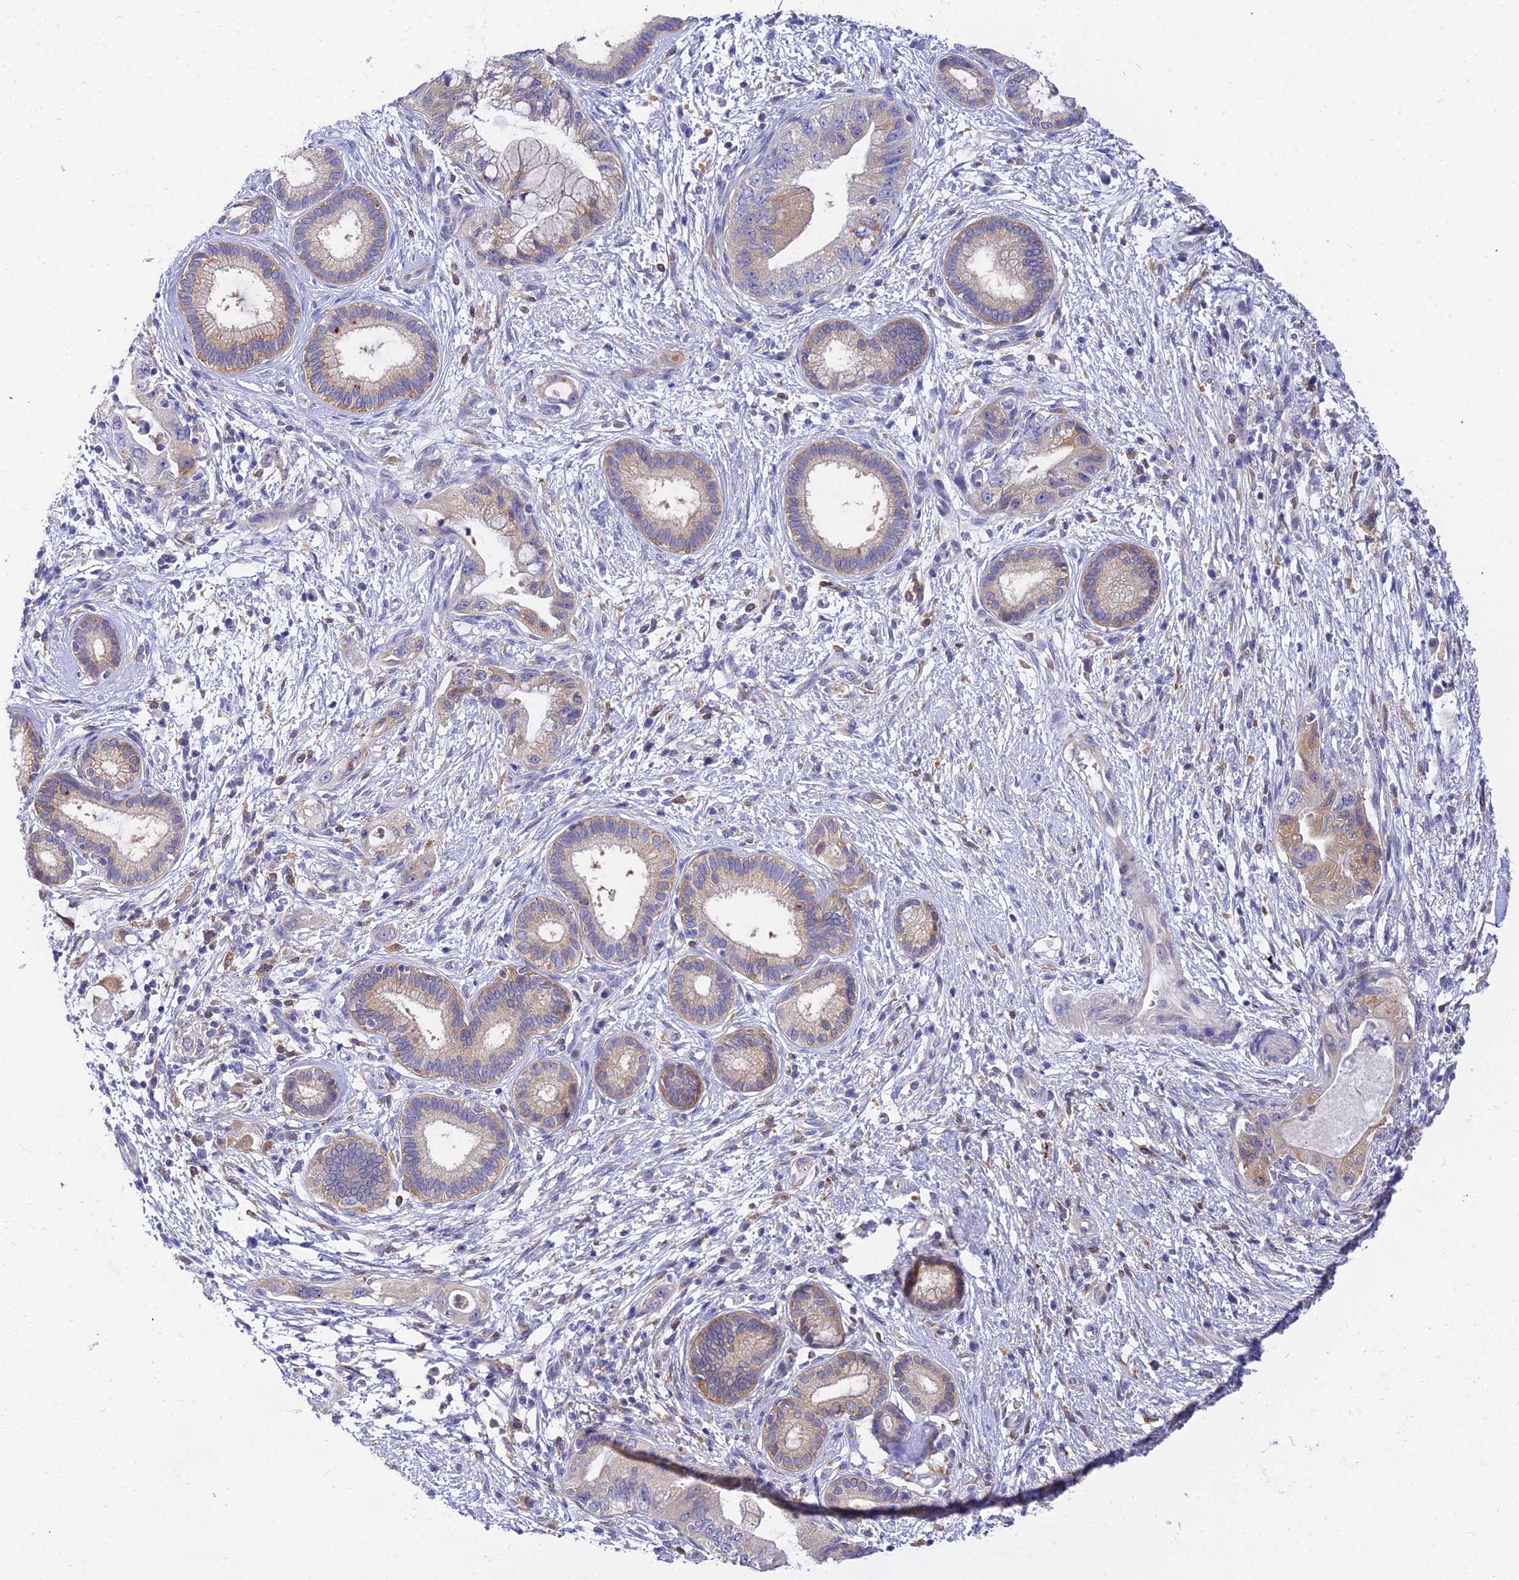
{"staining": {"intensity": "weak", "quantity": "25%-75%", "location": "cytoplasmic/membranous"}, "tissue": "pancreatic cancer", "cell_type": "Tumor cells", "image_type": "cancer", "snomed": [{"axis": "morphology", "description": "Adenocarcinoma, NOS"}, {"axis": "topography", "description": "Pancreas"}], "caption": "Human adenocarcinoma (pancreatic) stained with a brown dye demonstrates weak cytoplasmic/membranous positive staining in about 25%-75% of tumor cells.", "gene": "ARL8B", "patient": {"sex": "female", "age": 73}}